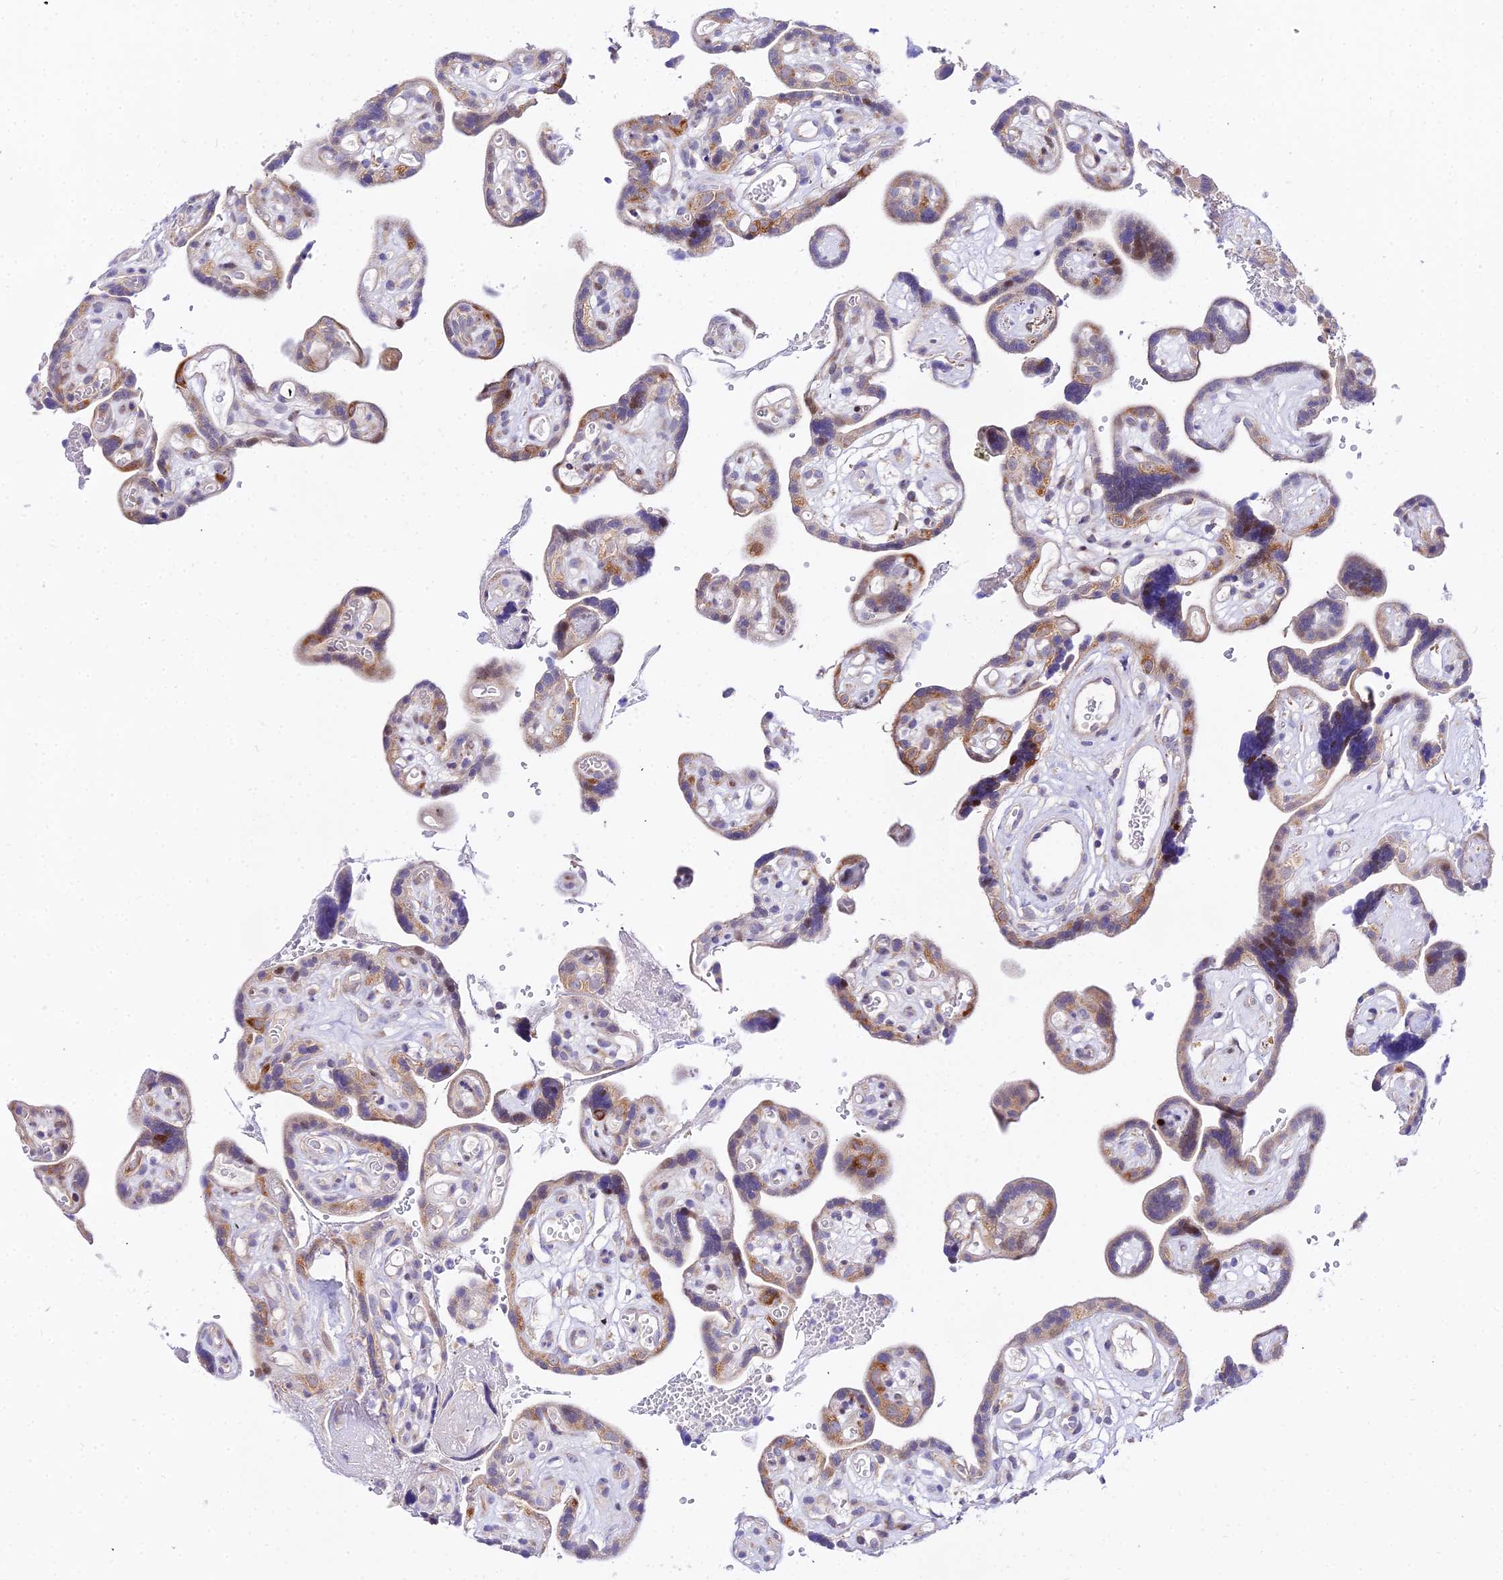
{"staining": {"intensity": "moderate", "quantity": ">75%", "location": "cytoplasmic/membranous"}, "tissue": "placenta", "cell_type": "Decidual cells", "image_type": "normal", "snomed": [{"axis": "morphology", "description": "Normal tissue, NOS"}, {"axis": "topography", "description": "Placenta"}], "caption": "Immunohistochemical staining of benign placenta reveals >75% levels of moderate cytoplasmic/membranous protein expression in approximately >75% of decidual cells. (Brightfield microscopy of DAB IHC at high magnification).", "gene": "ATP5PB", "patient": {"sex": "female", "age": 30}}